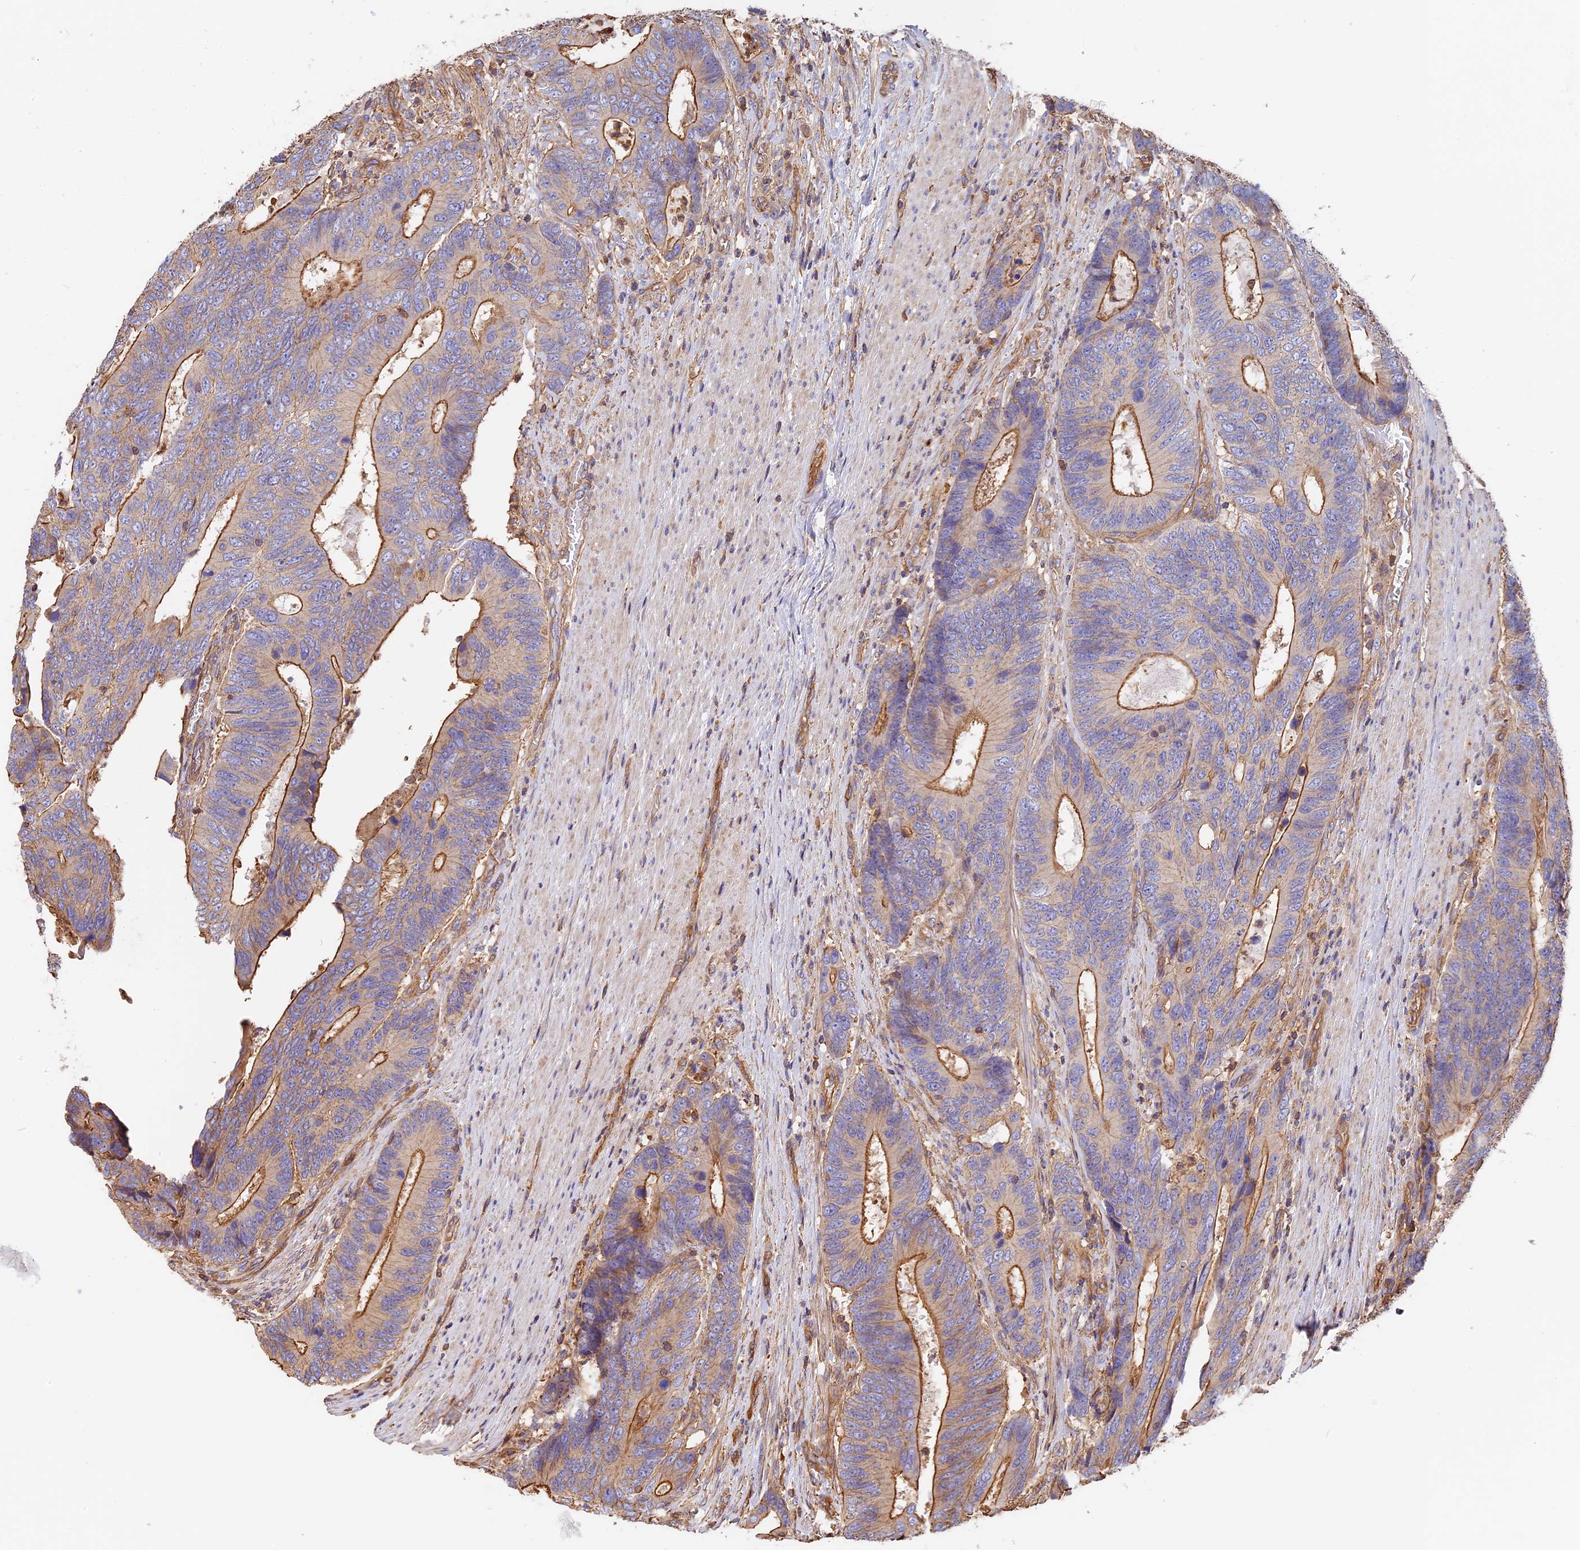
{"staining": {"intensity": "moderate", "quantity": ">75%", "location": "cytoplasmic/membranous"}, "tissue": "colorectal cancer", "cell_type": "Tumor cells", "image_type": "cancer", "snomed": [{"axis": "morphology", "description": "Adenocarcinoma, NOS"}, {"axis": "topography", "description": "Colon"}], "caption": "Protein staining demonstrates moderate cytoplasmic/membranous positivity in approximately >75% of tumor cells in colorectal adenocarcinoma.", "gene": "VPS18", "patient": {"sex": "male", "age": 87}}